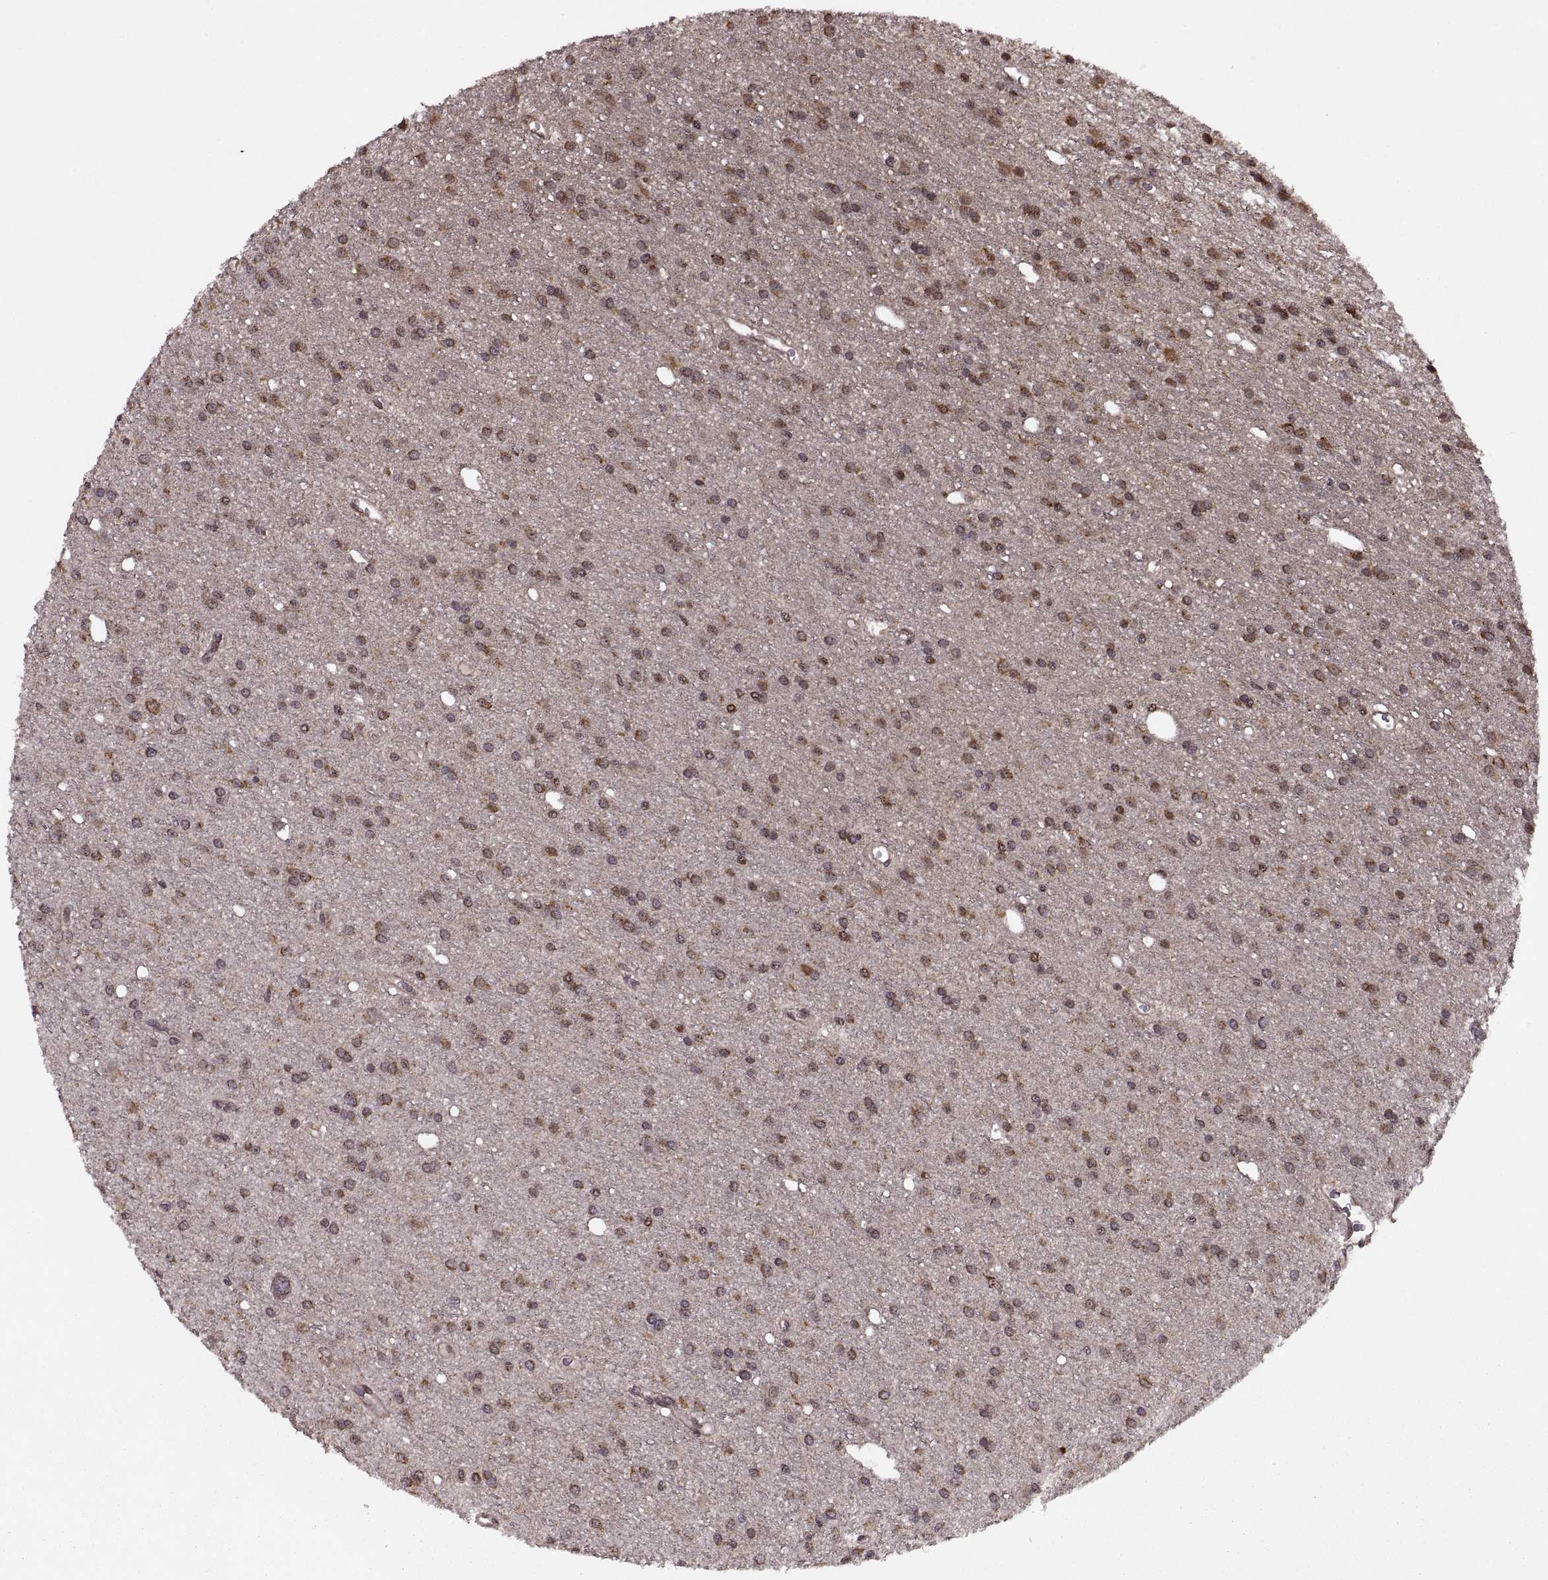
{"staining": {"intensity": "moderate", "quantity": ">75%", "location": "cytoplasmic/membranous,nuclear"}, "tissue": "glioma", "cell_type": "Tumor cells", "image_type": "cancer", "snomed": [{"axis": "morphology", "description": "Glioma, malignant, Low grade"}, {"axis": "topography", "description": "Brain"}], "caption": "Immunohistochemical staining of low-grade glioma (malignant) displays moderate cytoplasmic/membranous and nuclear protein staining in approximately >75% of tumor cells. Ihc stains the protein in brown and the nuclei are stained blue.", "gene": "PTOV1", "patient": {"sex": "male", "age": 27}}